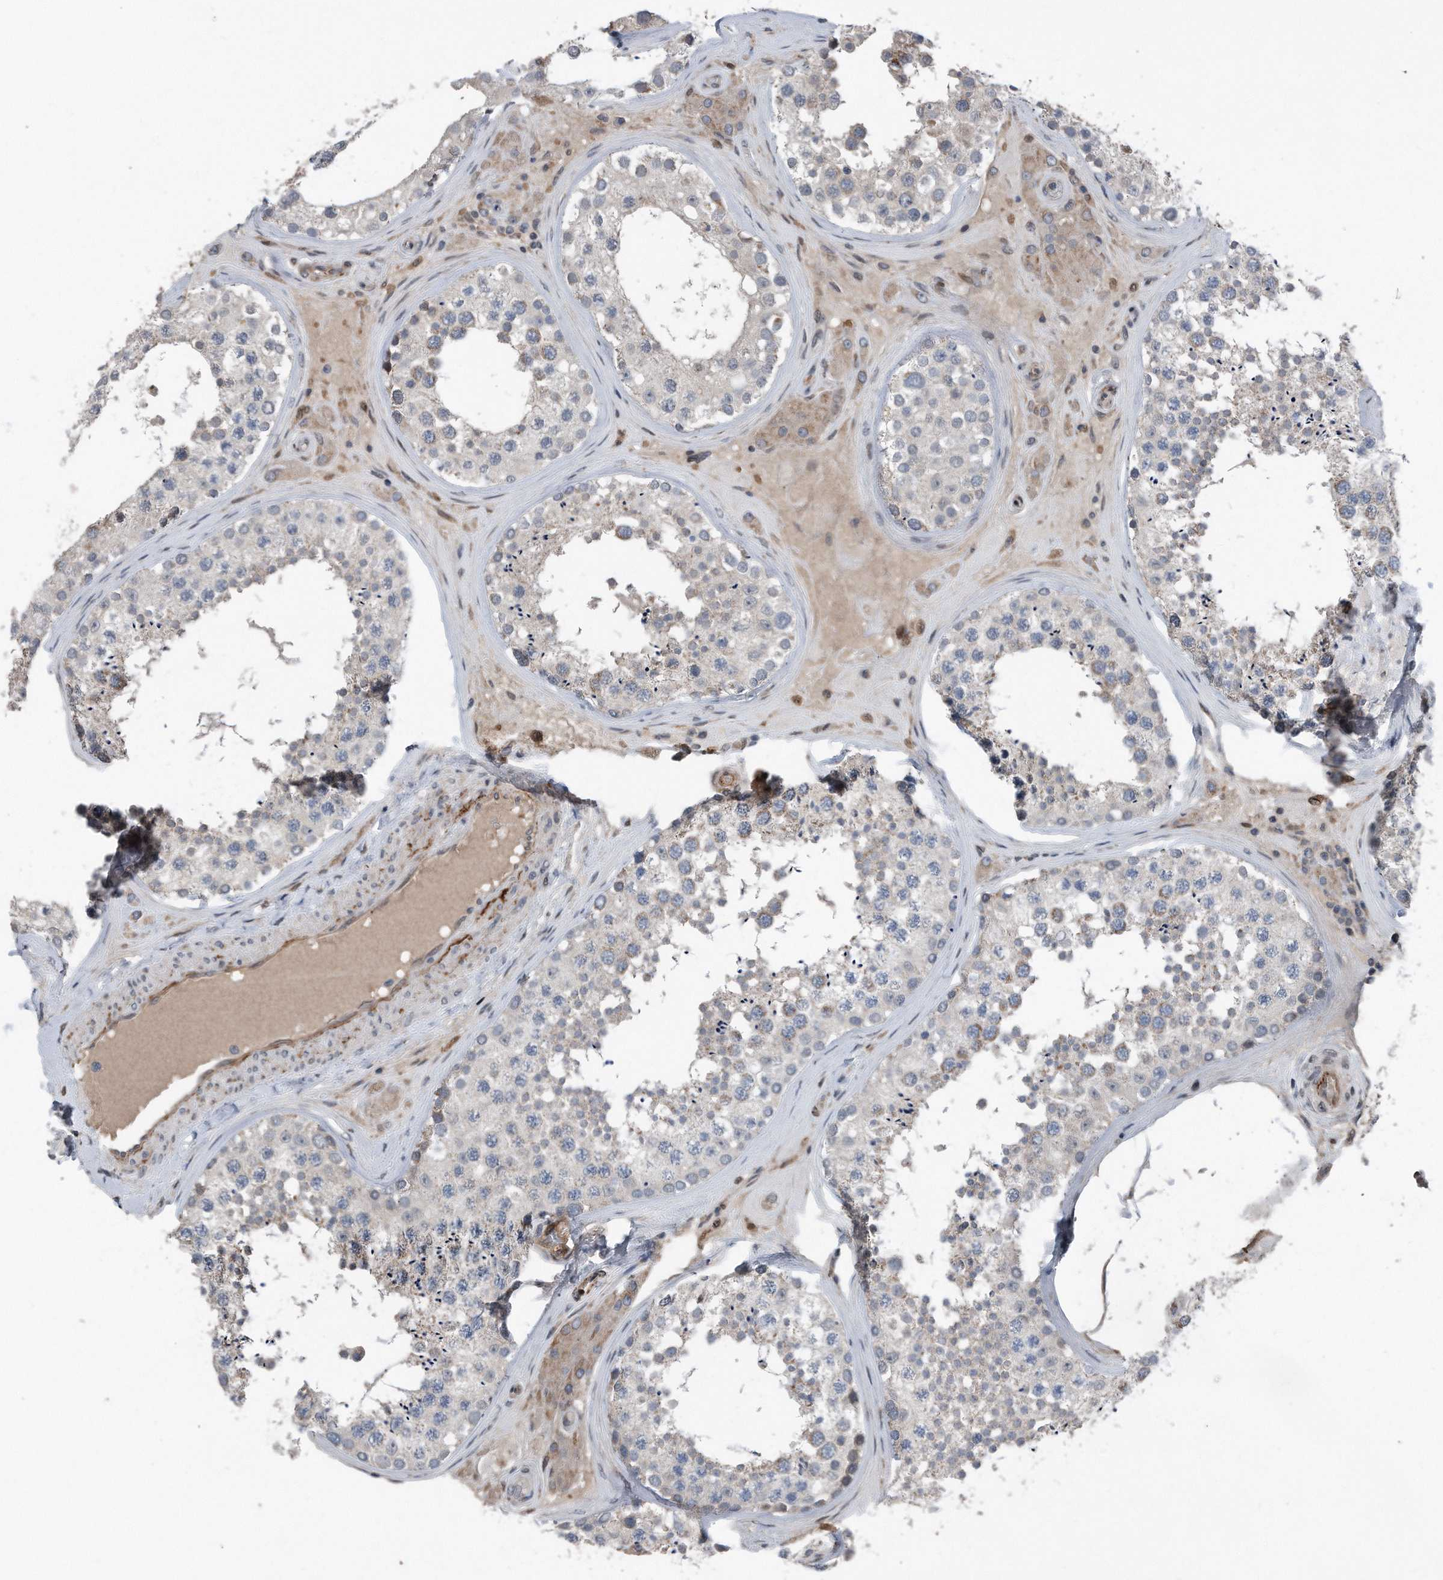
{"staining": {"intensity": "weak", "quantity": "<25%", "location": "cytoplasmic/membranous"}, "tissue": "testis", "cell_type": "Cells in seminiferous ducts", "image_type": "normal", "snomed": [{"axis": "morphology", "description": "Normal tissue, NOS"}, {"axis": "topography", "description": "Testis"}], "caption": "Human testis stained for a protein using immunohistochemistry (IHC) demonstrates no staining in cells in seminiferous ducts.", "gene": "DST", "patient": {"sex": "male", "age": 46}}